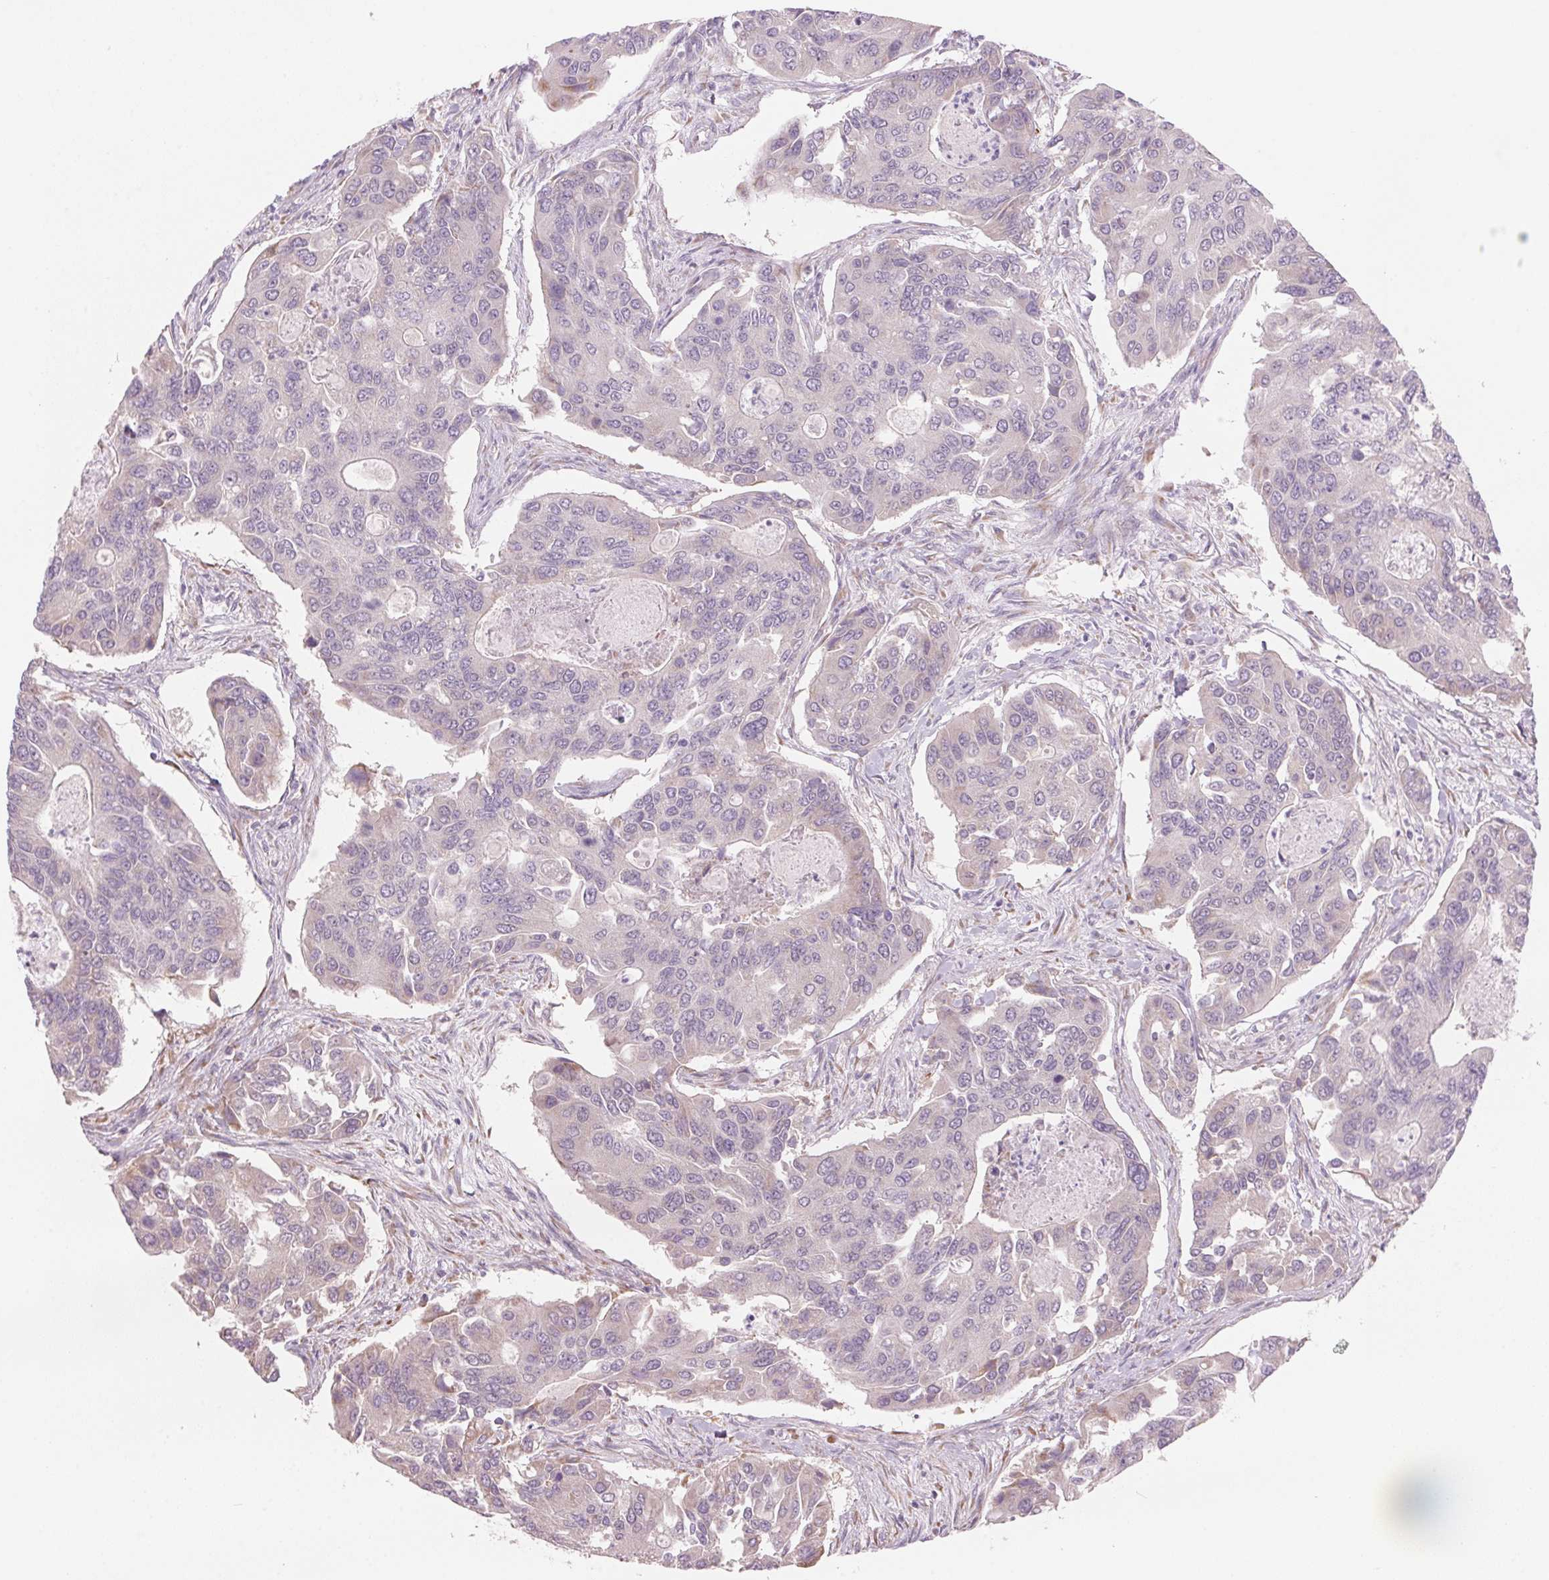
{"staining": {"intensity": "negative", "quantity": "none", "location": "none"}, "tissue": "colorectal cancer", "cell_type": "Tumor cells", "image_type": "cancer", "snomed": [{"axis": "morphology", "description": "Adenocarcinoma, NOS"}, {"axis": "topography", "description": "Colon"}], "caption": "A high-resolution photomicrograph shows immunohistochemistry staining of colorectal adenocarcinoma, which demonstrates no significant expression in tumor cells.", "gene": "GNMT", "patient": {"sex": "female", "age": 67}}